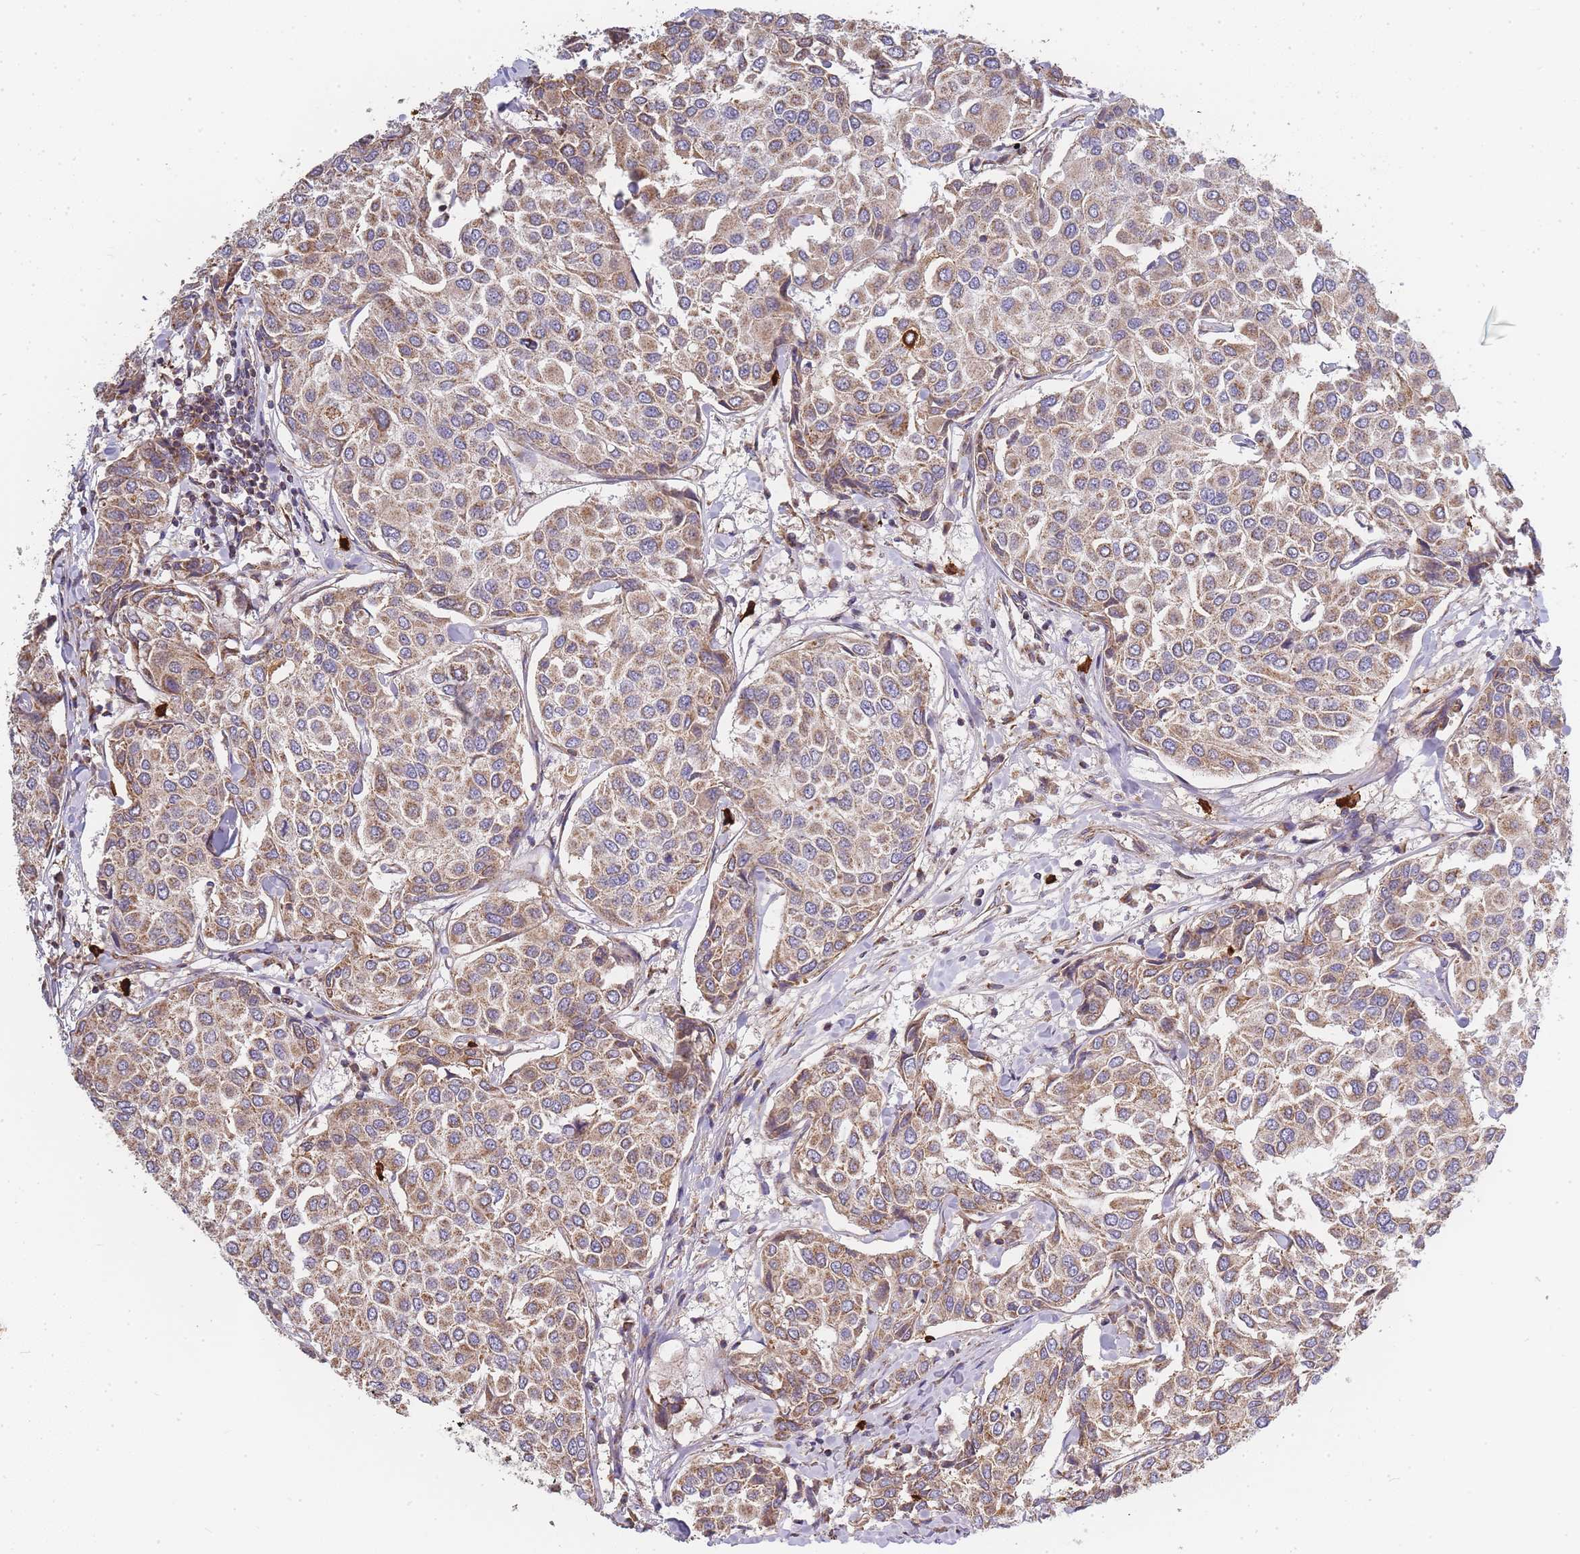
{"staining": {"intensity": "moderate", "quantity": ">75%", "location": "cytoplasmic/membranous"}, "tissue": "breast cancer", "cell_type": "Tumor cells", "image_type": "cancer", "snomed": [{"axis": "morphology", "description": "Duct carcinoma"}, {"axis": "topography", "description": "Breast"}], "caption": "Brown immunohistochemical staining in breast cancer demonstrates moderate cytoplasmic/membranous staining in about >75% of tumor cells.", "gene": "ADCY9", "patient": {"sex": "female", "age": 55}}